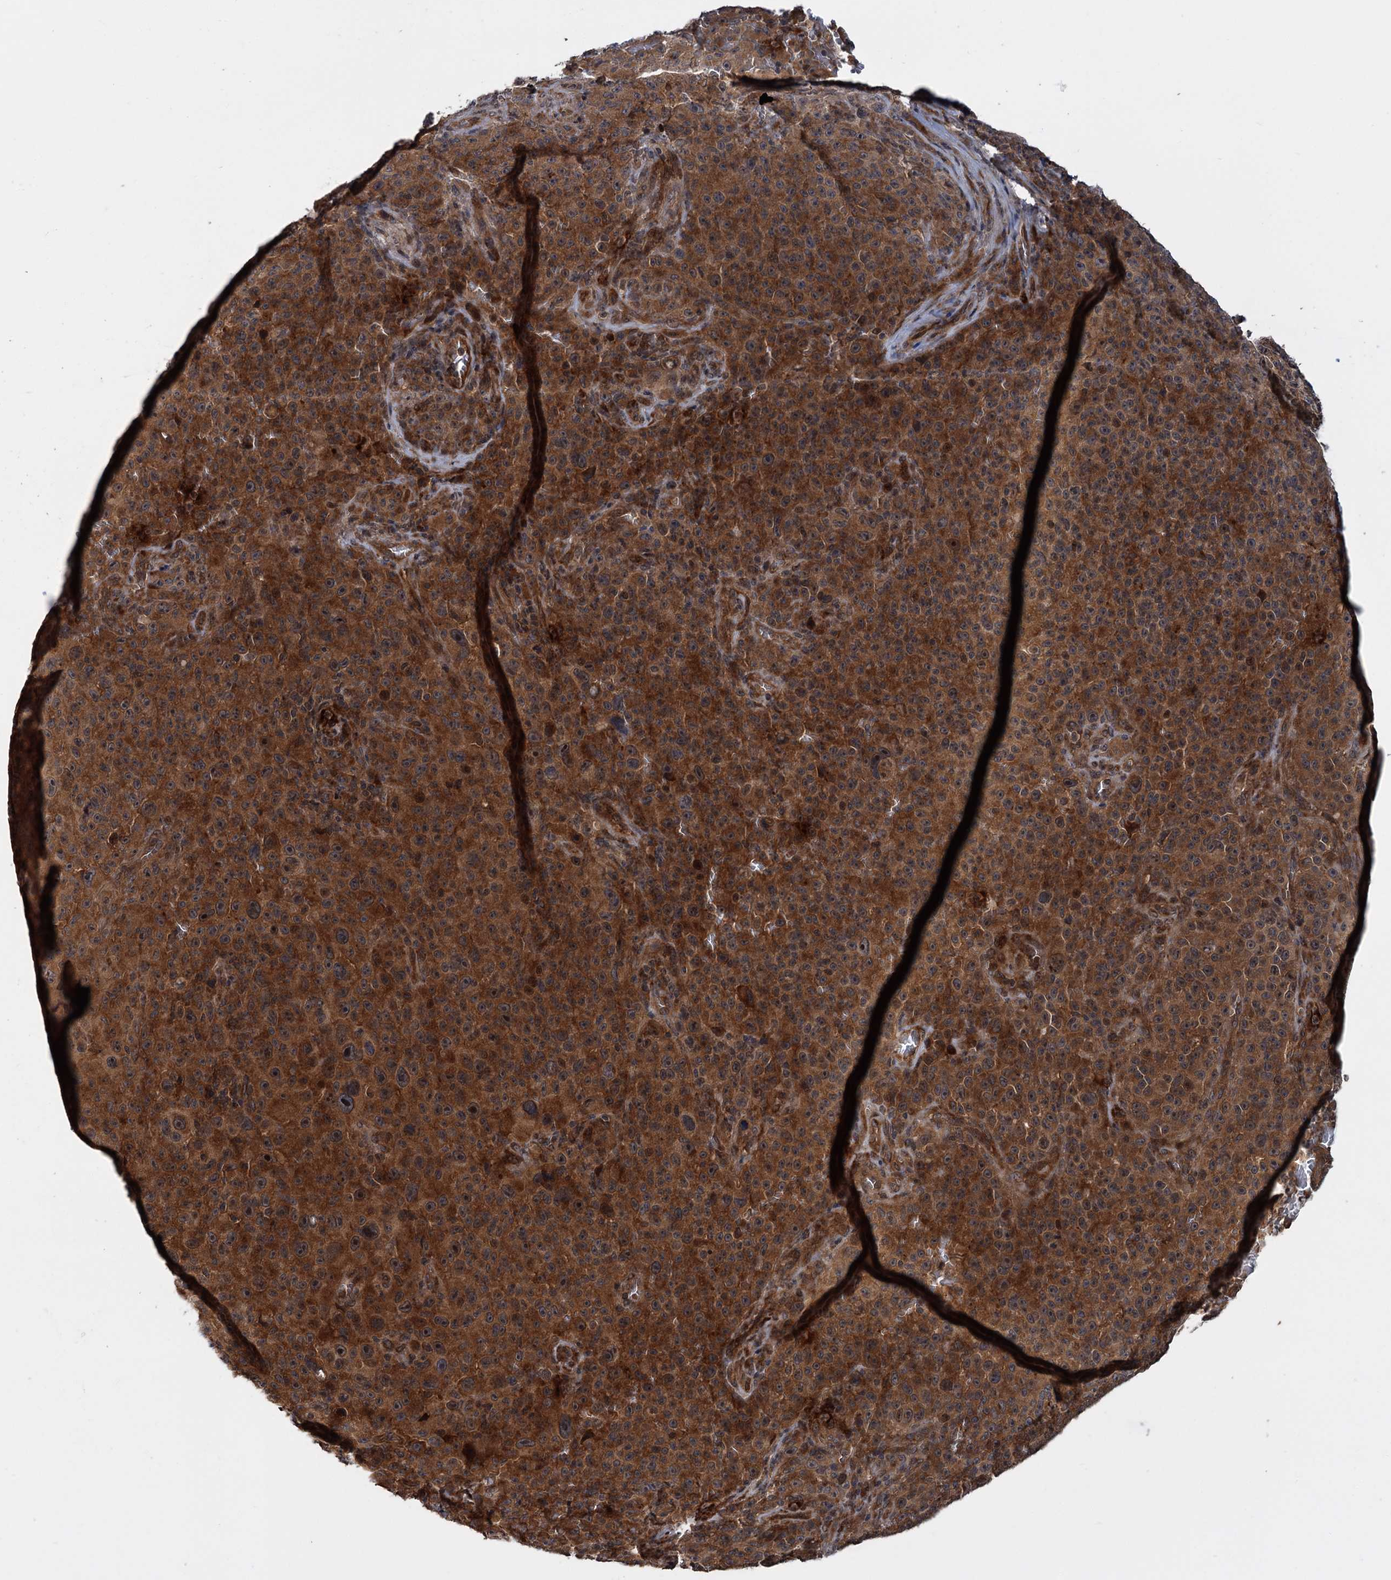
{"staining": {"intensity": "strong", "quantity": ">75%", "location": "cytoplasmic/membranous"}, "tissue": "melanoma", "cell_type": "Tumor cells", "image_type": "cancer", "snomed": [{"axis": "morphology", "description": "Malignant melanoma, NOS"}, {"axis": "topography", "description": "Skin"}], "caption": "Tumor cells exhibit strong cytoplasmic/membranous staining in approximately >75% of cells in malignant melanoma. The staining was performed using DAB to visualize the protein expression in brown, while the nuclei were stained in blue with hematoxylin (Magnification: 20x).", "gene": "KANSL2", "patient": {"sex": "female", "age": 82}}